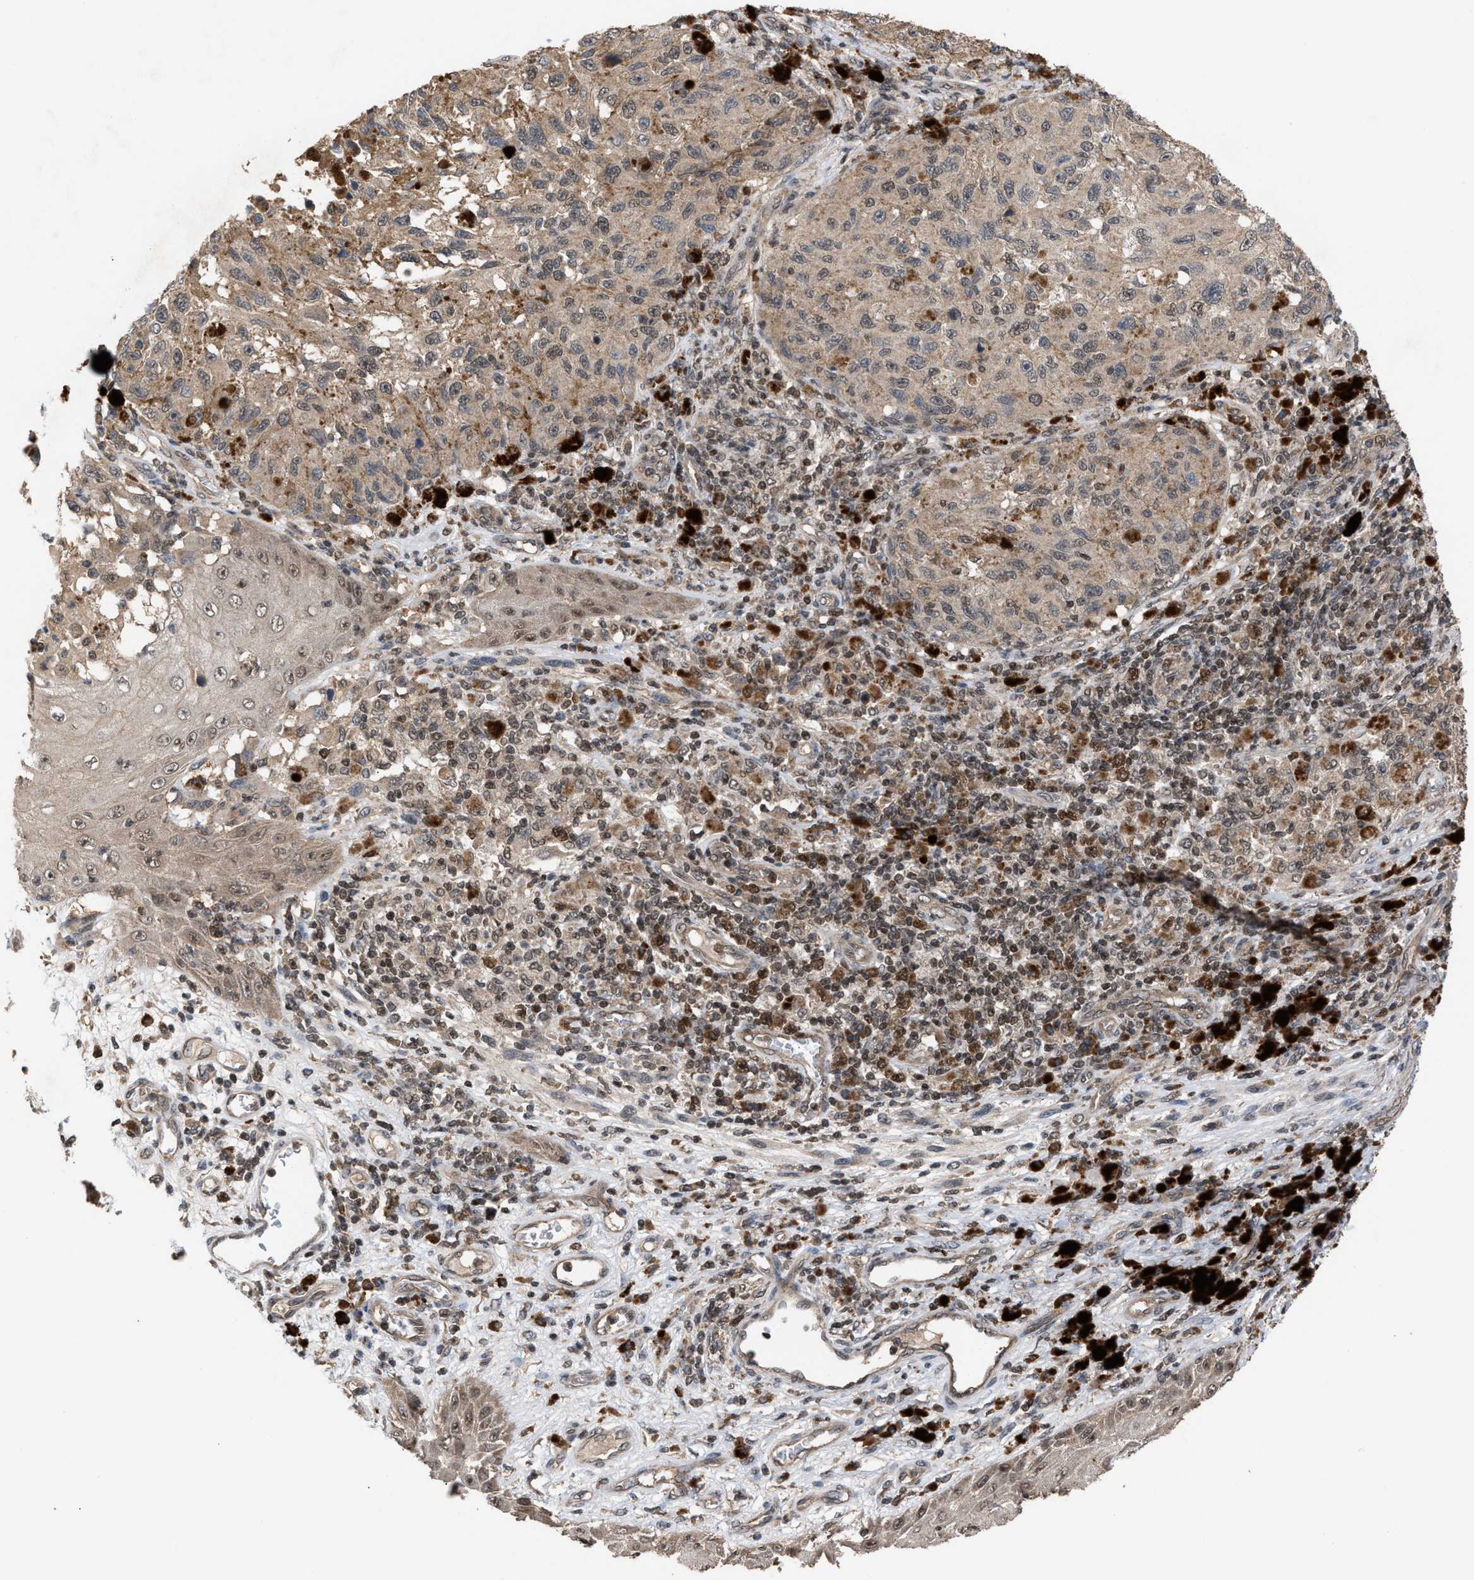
{"staining": {"intensity": "weak", "quantity": ">75%", "location": "cytoplasmic/membranous"}, "tissue": "melanoma", "cell_type": "Tumor cells", "image_type": "cancer", "snomed": [{"axis": "morphology", "description": "Malignant melanoma, NOS"}, {"axis": "topography", "description": "Skin"}], "caption": "Weak cytoplasmic/membranous protein positivity is seen in about >75% of tumor cells in melanoma.", "gene": "C9orf78", "patient": {"sex": "female", "age": 73}}